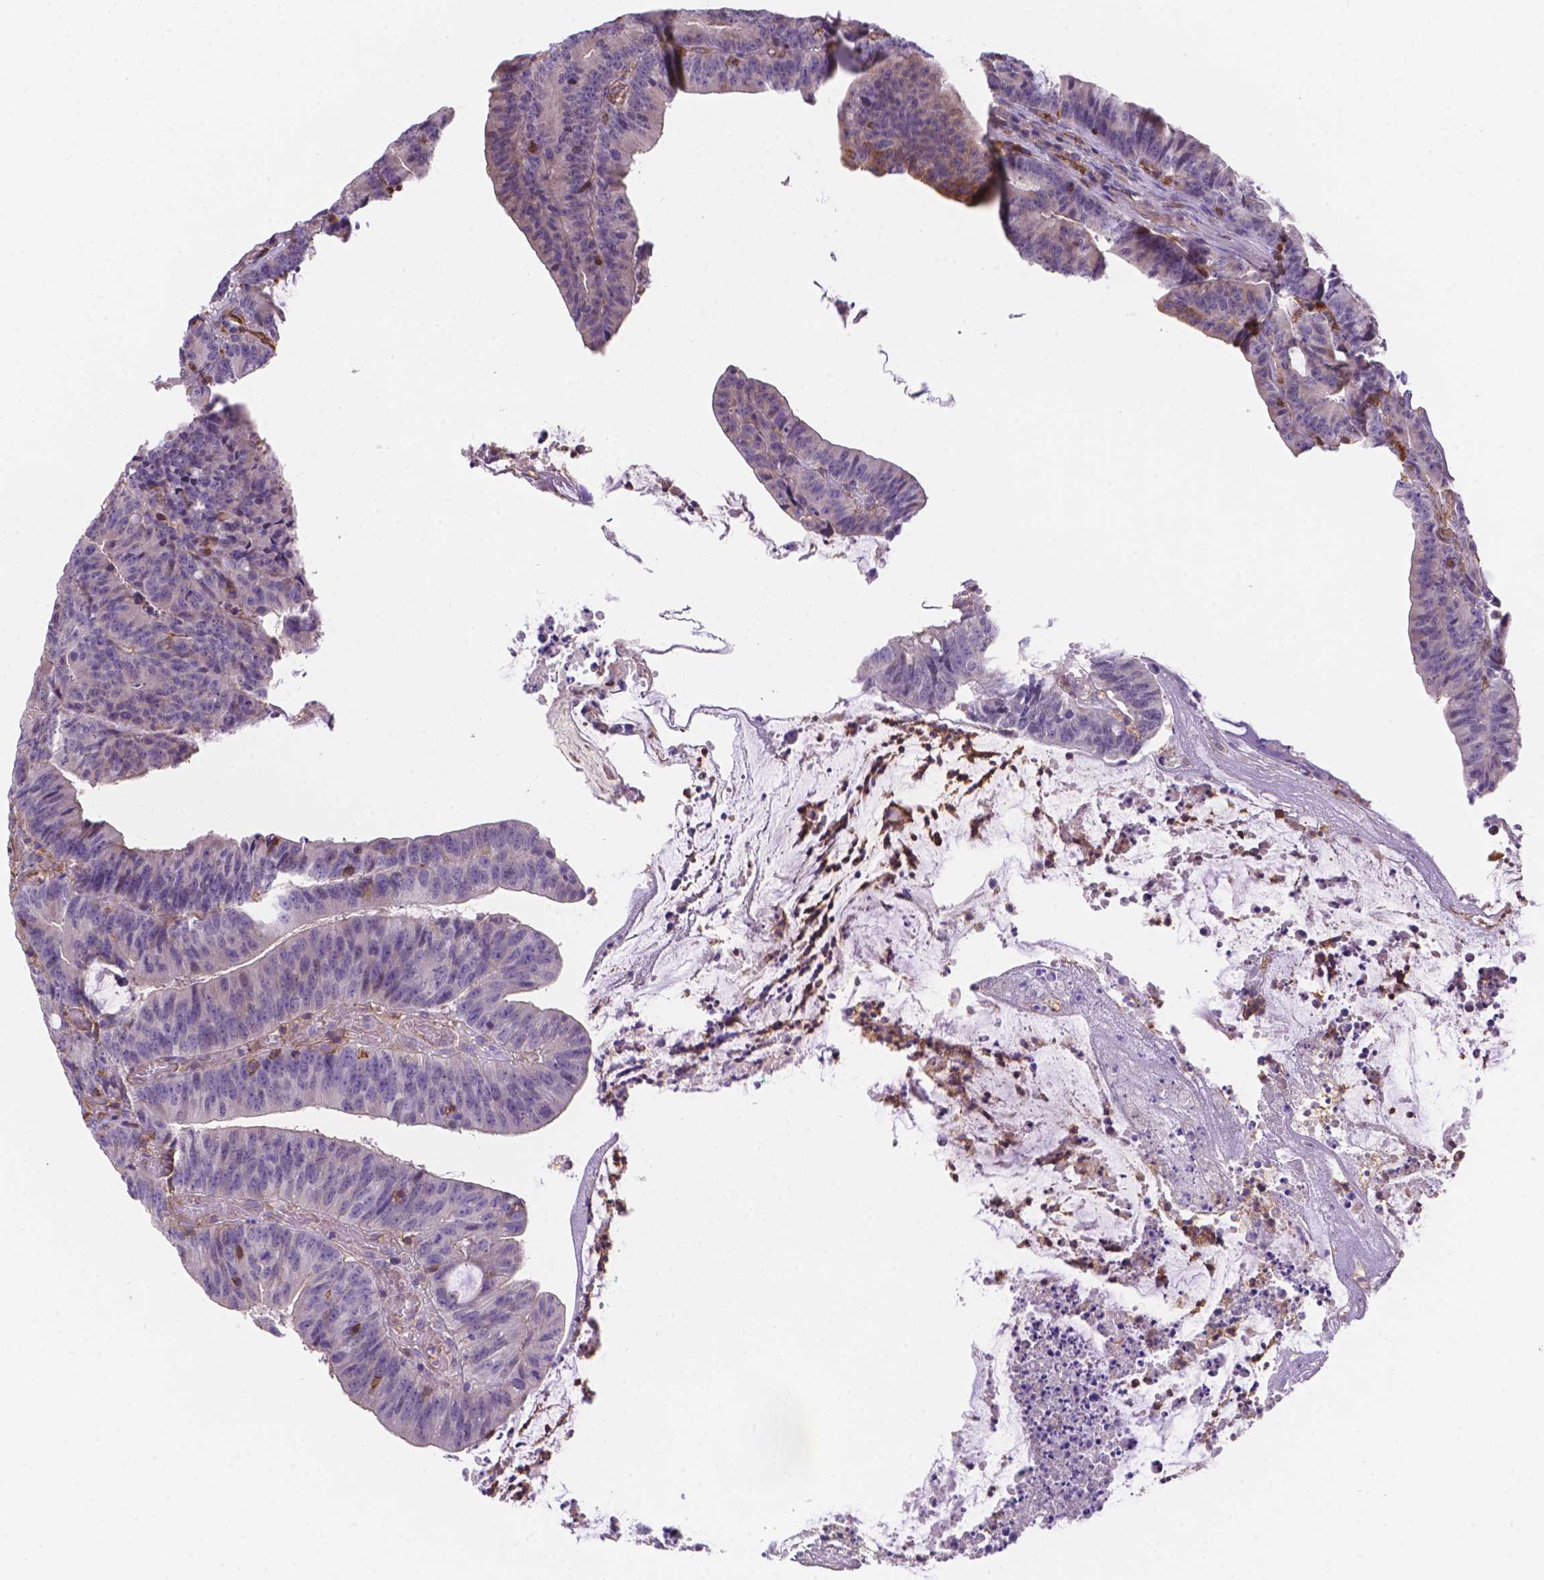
{"staining": {"intensity": "weak", "quantity": "25%-75%", "location": "cytoplasmic/membranous"}, "tissue": "colorectal cancer", "cell_type": "Tumor cells", "image_type": "cancer", "snomed": [{"axis": "morphology", "description": "Adenocarcinoma, NOS"}, {"axis": "topography", "description": "Colon"}], "caption": "This is an image of immunohistochemistry (IHC) staining of colorectal cancer (adenocarcinoma), which shows weak staining in the cytoplasmic/membranous of tumor cells.", "gene": "DMWD", "patient": {"sex": "female", "age": 78}}